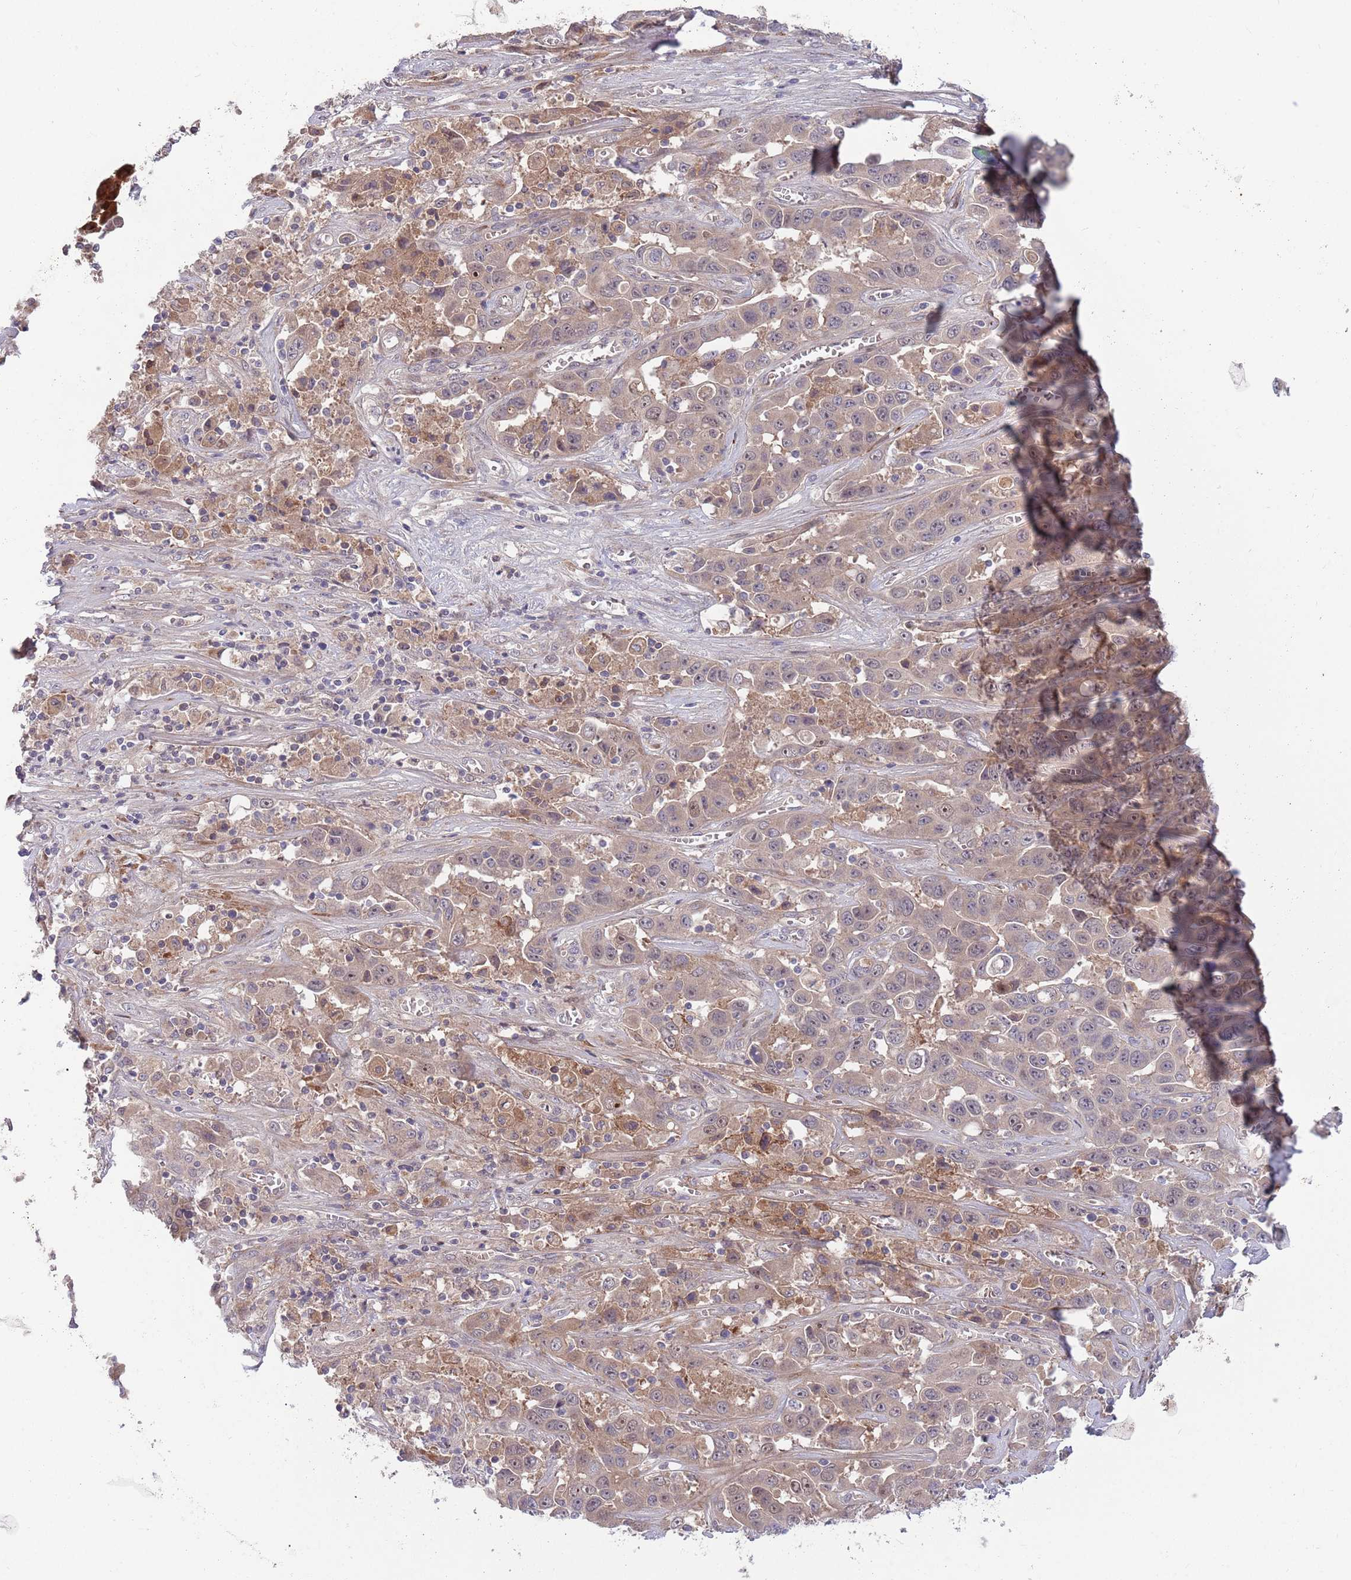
{"staining": {"intensity": "weak", "quantity": ">75%", "location": "cytoplasmic/membranous,nuclear"}, "tissue": "liver cancer", "cell_type": "Tumor cells", "image_type": "cancer", "snomed": [{"axis": "morphology", "description": "Cholangiocarcinoma"}, {"axis": "topography", "description": "Liver"}], "caption": "Human liver cancer stained for a protein (brown) exhibits weak cytoplasmic/membranous and nuclear positive staining in approximately >75% of tumor cells.", "gene": "NT5DC4", "patient": {"sex": "female", "age": 52}}